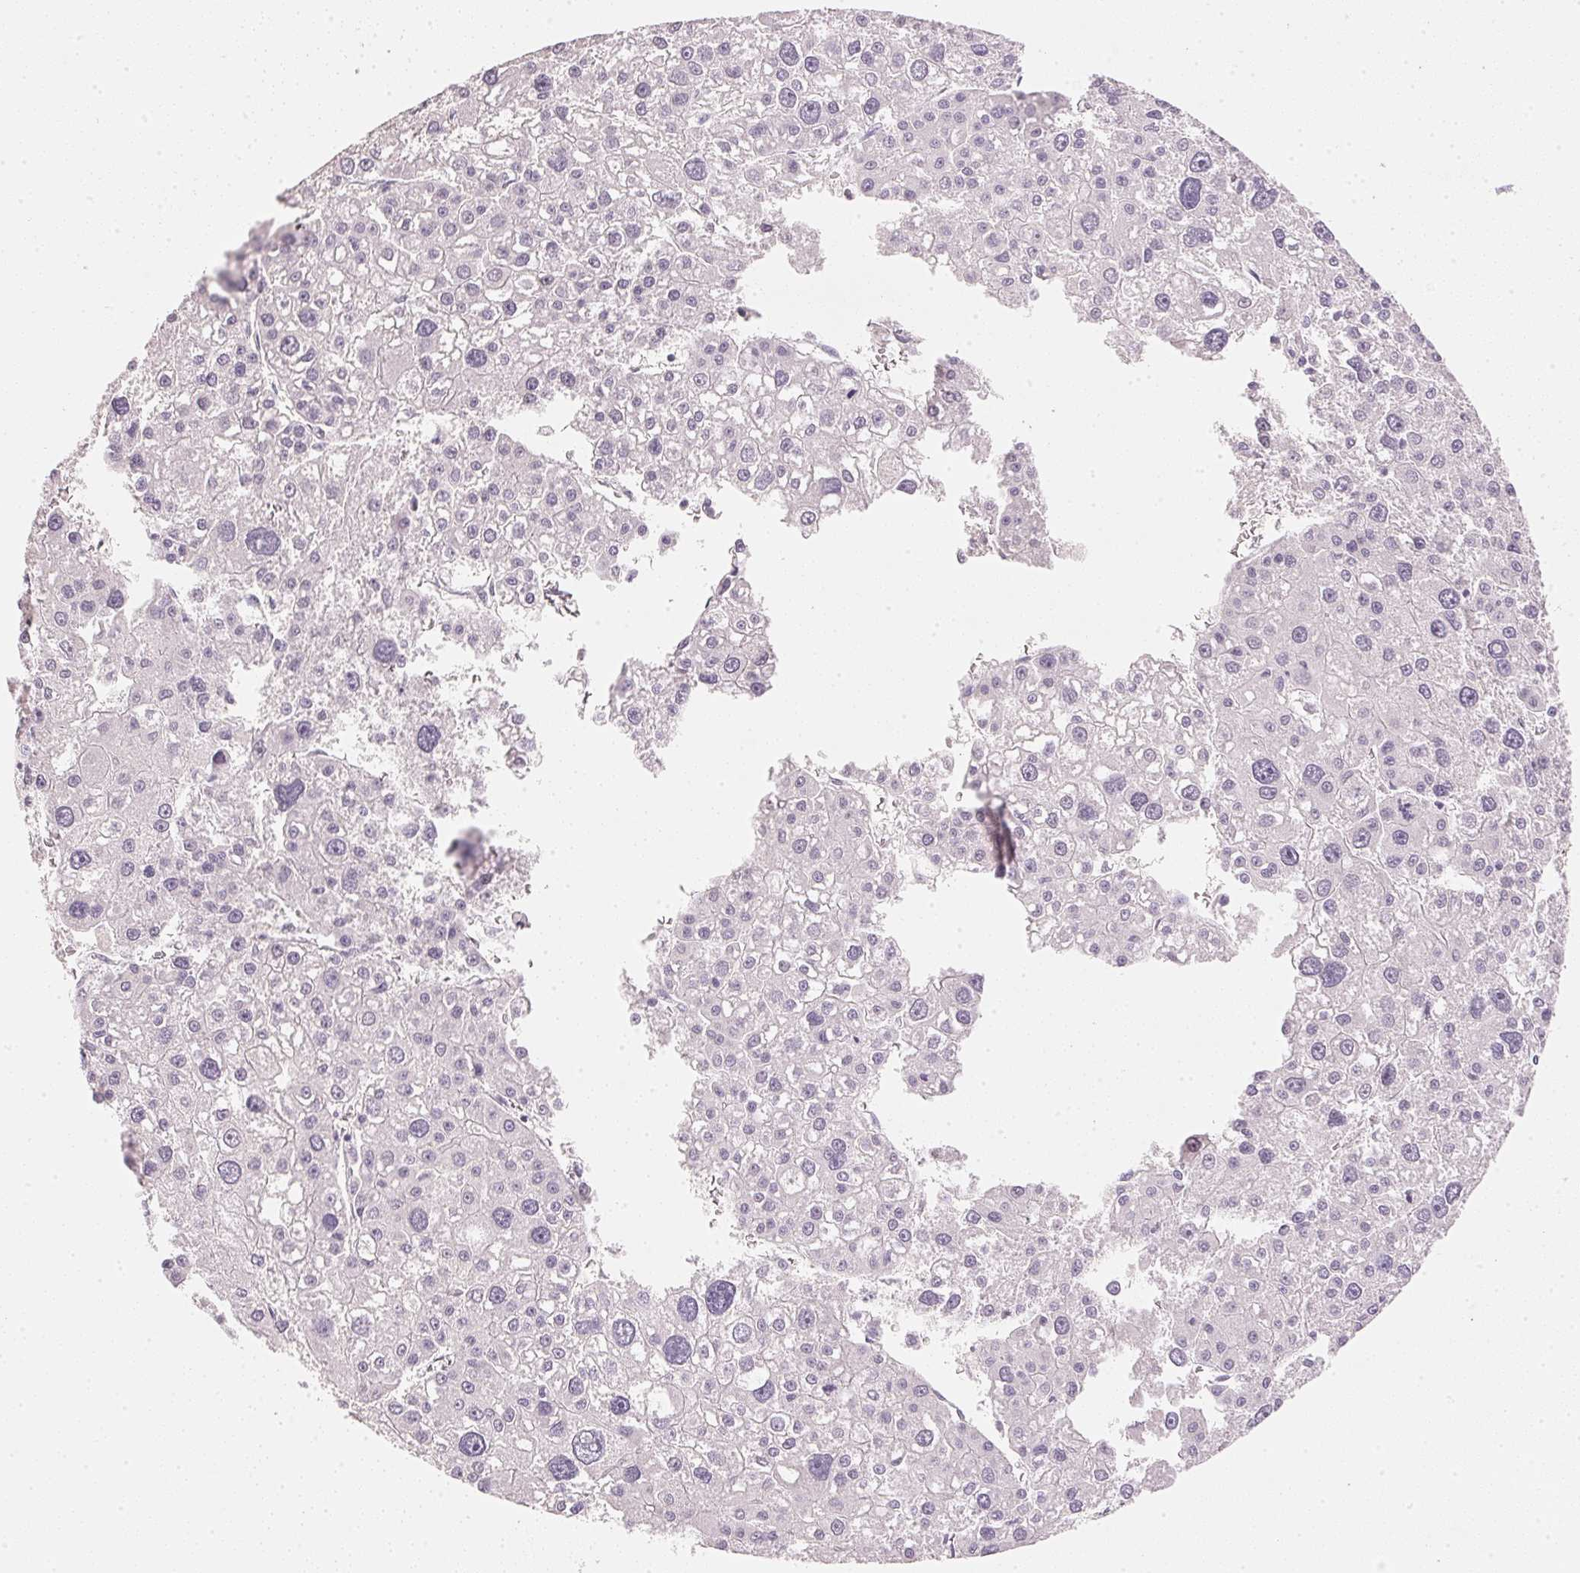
{"staining": {"intensity": "negative", "quantity": "none", "location": "none"}, "tissue": "liver cancer", "cell_type": "Tumor cells", "image_type": "cancer", "snomed": [{"axis": "morphology", "description": "Carcinoma, Hepatocellular, NOS"}, {"axis": "topography", "description": "Liver"}], "caption": "Immunohistochemical staining of liver cancer exhibits no significant expression in tumor cells. (IHC, brightfield microscopy, high magnification).", "gene": "IGFBP1", "patient": {"sex": "male", "age": 73}}